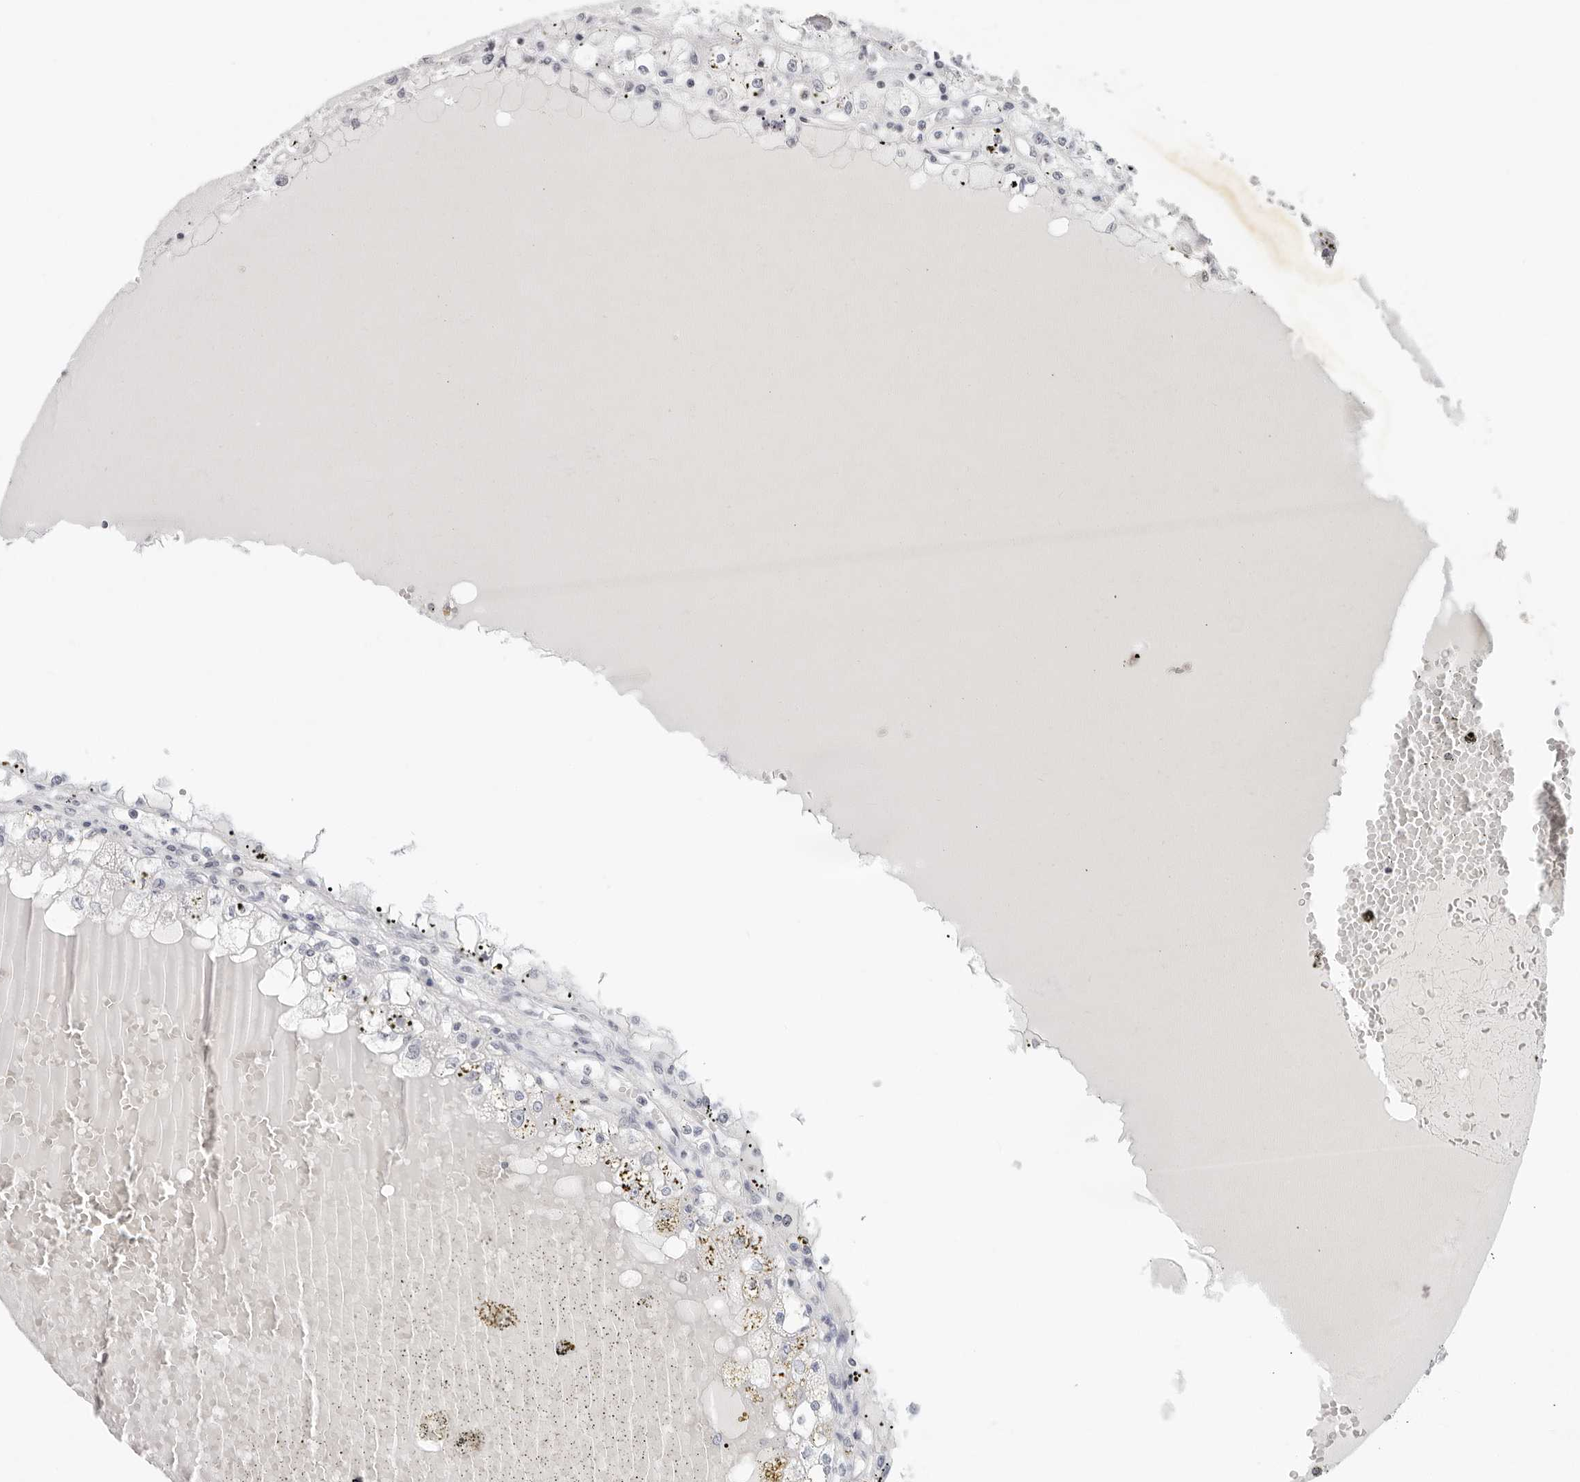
{"staining": {"intensity": "negative", "quantity": "none", "location": "none"}, "tissue": "renal cancer", "cell_type": "Tumor cells", "image_type": "cancer", "snomed": [{"axis": "morphology", "description": "Adenocarcinoma, NOS"}, {"axis": "topography", "description": "Kidney"}], "caption": "The immunohistochemistry (IHC) micrograph has no significant staining in tumor cells of adenocarcinoma (renal) tissue. (Stains: DAB immunohistochemistry (IHC) with hematoxylin counter stain, Microscopy: brightfield microscopy at high magnification).", "gene": "FLG2", "patient": {"sex": "male", "age": 56}}